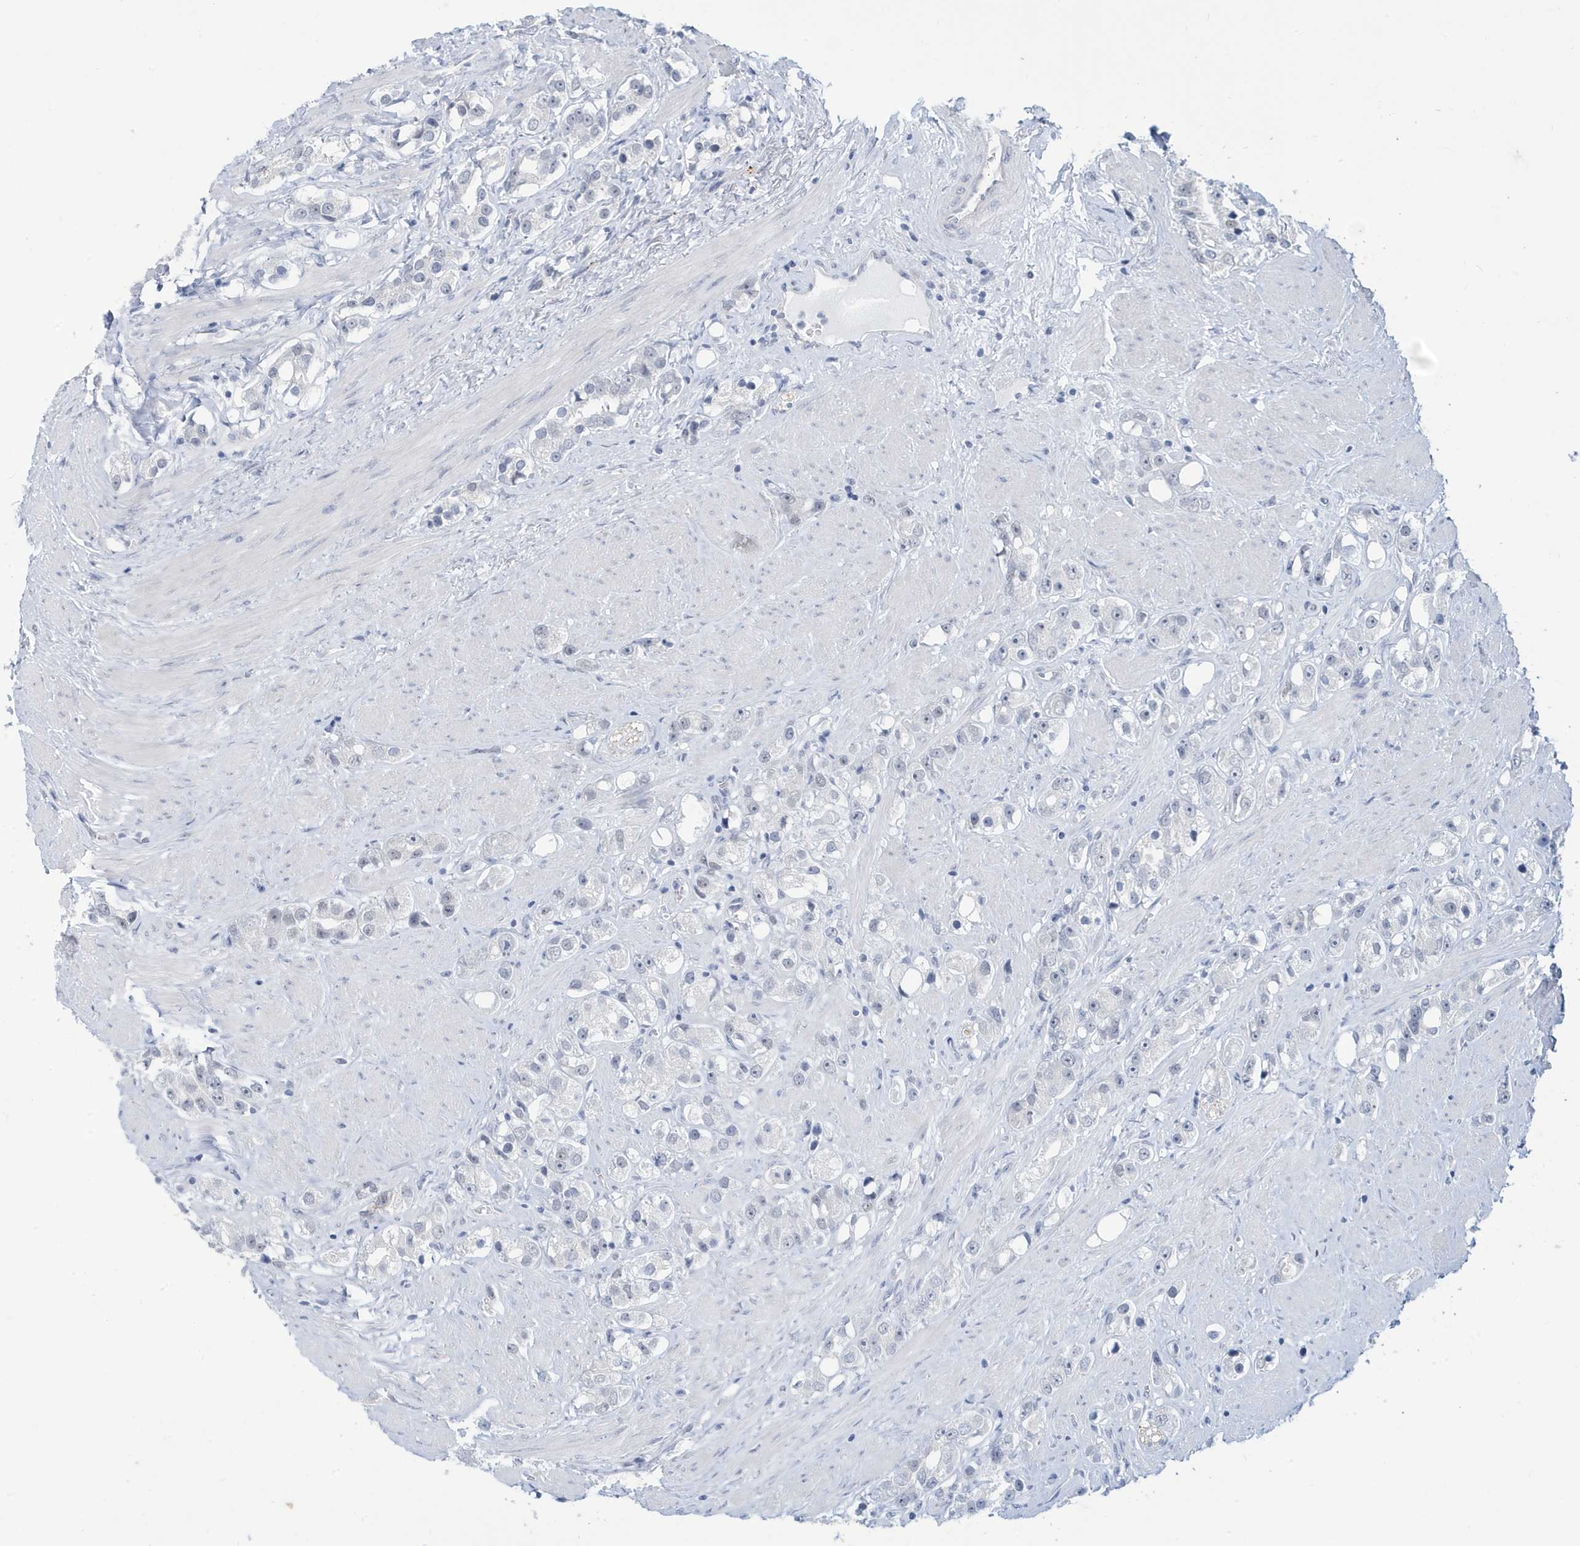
{"staining": {"intensity": "negative", "quantity": "none", "location": "none"}, "tissue": "prostate cancer", "cell_type": "Tumor cells", "image_type": "cancer", "snomed": [{"axis": "morphology", "description": "Adenocarcinoma, NOS"}, {"axis": "topography", "description": "Prostate"}], "caption": "There is no significant positivity in tumor cells of prostate cancer (adenocarcinoma).", "gene": "ZNF654", "patient": {"sex": "male", "age": 79}}